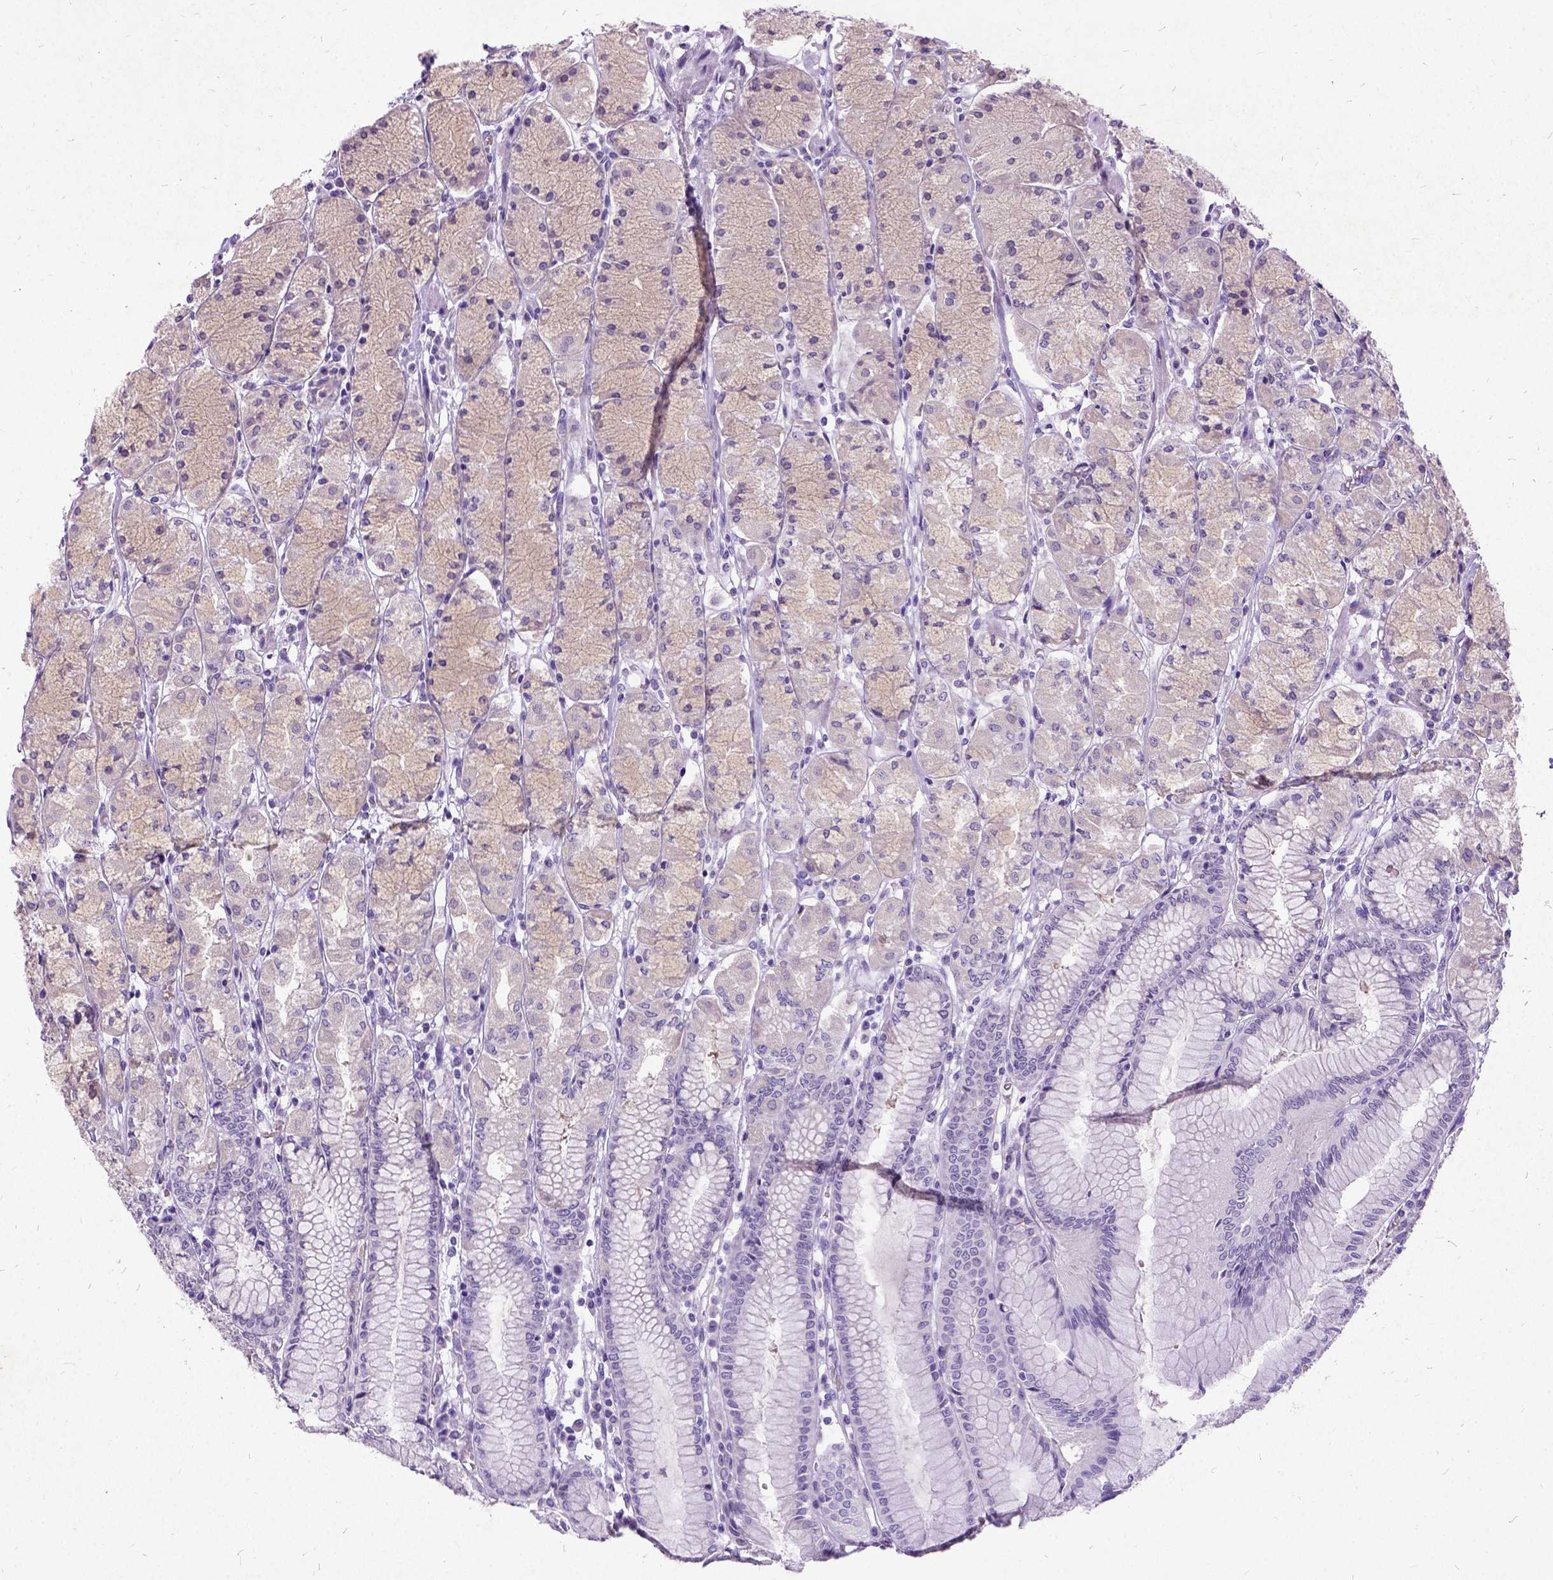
{"staining": {"intensity": "weak", "quantity": "25%-75%", "location": "cytoplasmic/membranous"}, "tissue": "stomach", "cell_type": "Glandular cells", "image_type": "normal", "snomed": [{"axis": "morphology", "description": "Normal tissue, NOS"}, {"axis": "topography", "description": "Stomach, upper"}], "caption": "Immunohistochemistry photomicrograph of unremarkable stomach stained for a protein (brown), which reveals low levels of weak cytoplasmic/membranous positivity in about 25%-75% of glandular cells.", "gene": "NEUROD4", "patient": {"sex": "male", "age": 69}}